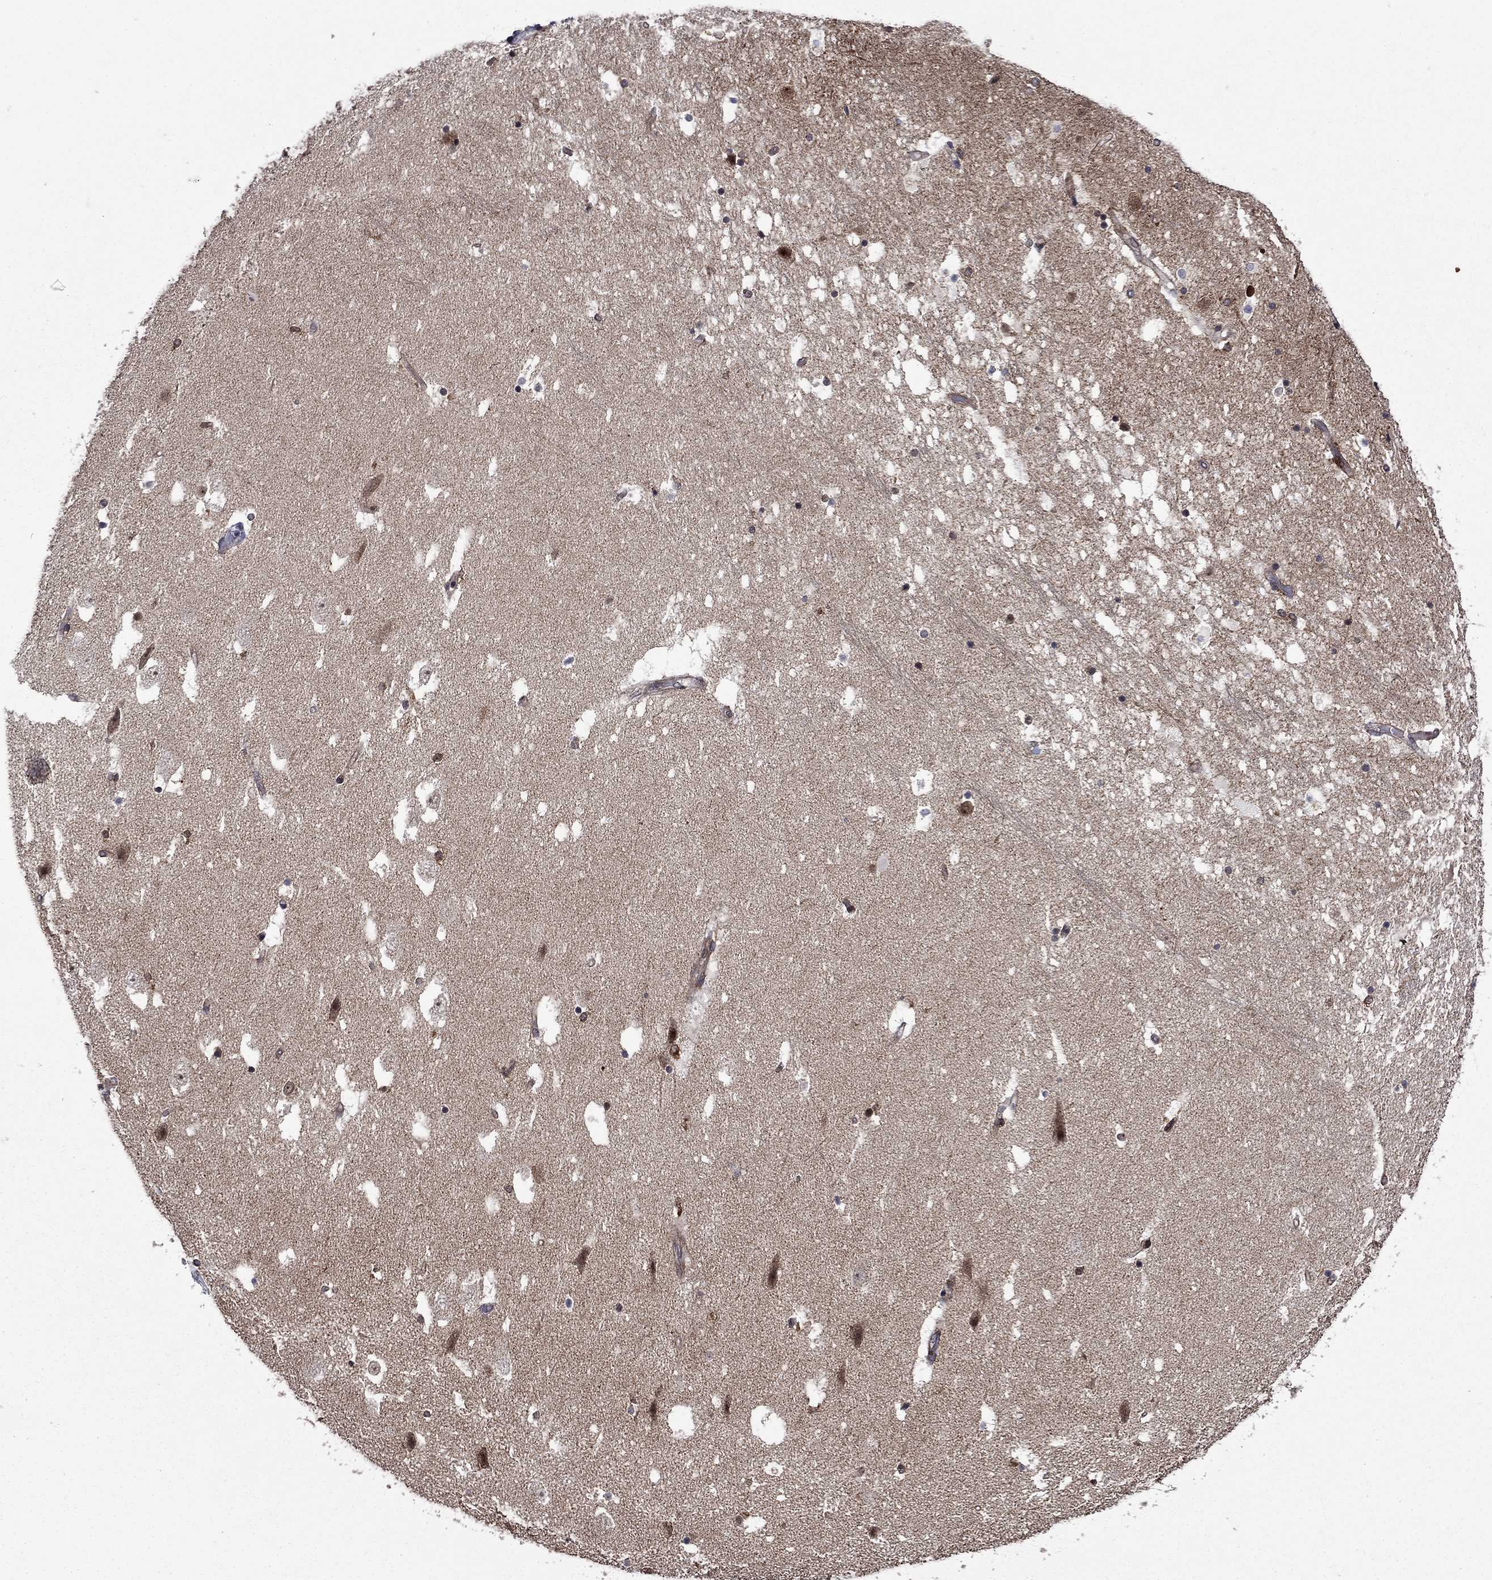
{"staining": {"intensity": "moderate", "quantity": "<25%", "location": "nuclear"}, "tissue": "hippocampus", "cell_type": "Glial cells", "image_type": "normal", "snomed": [{"axis": "morphology", "description": "Normal tissue, NOS"}, {"axis": "topography", "description": "Hippocampus"}], "caption": "Protein staining of unremarkable hippocampus reveals moderate nuclear positivity in about <25% of glial cells. Using DAB (3,3'-diaminobenzidine) (brown) and hematoxylin (blue) stains, captured at high magnification using brightfield microscopy.", "gene": "AGTPBP1", "patient": {"sex": "male", "age": 51}}